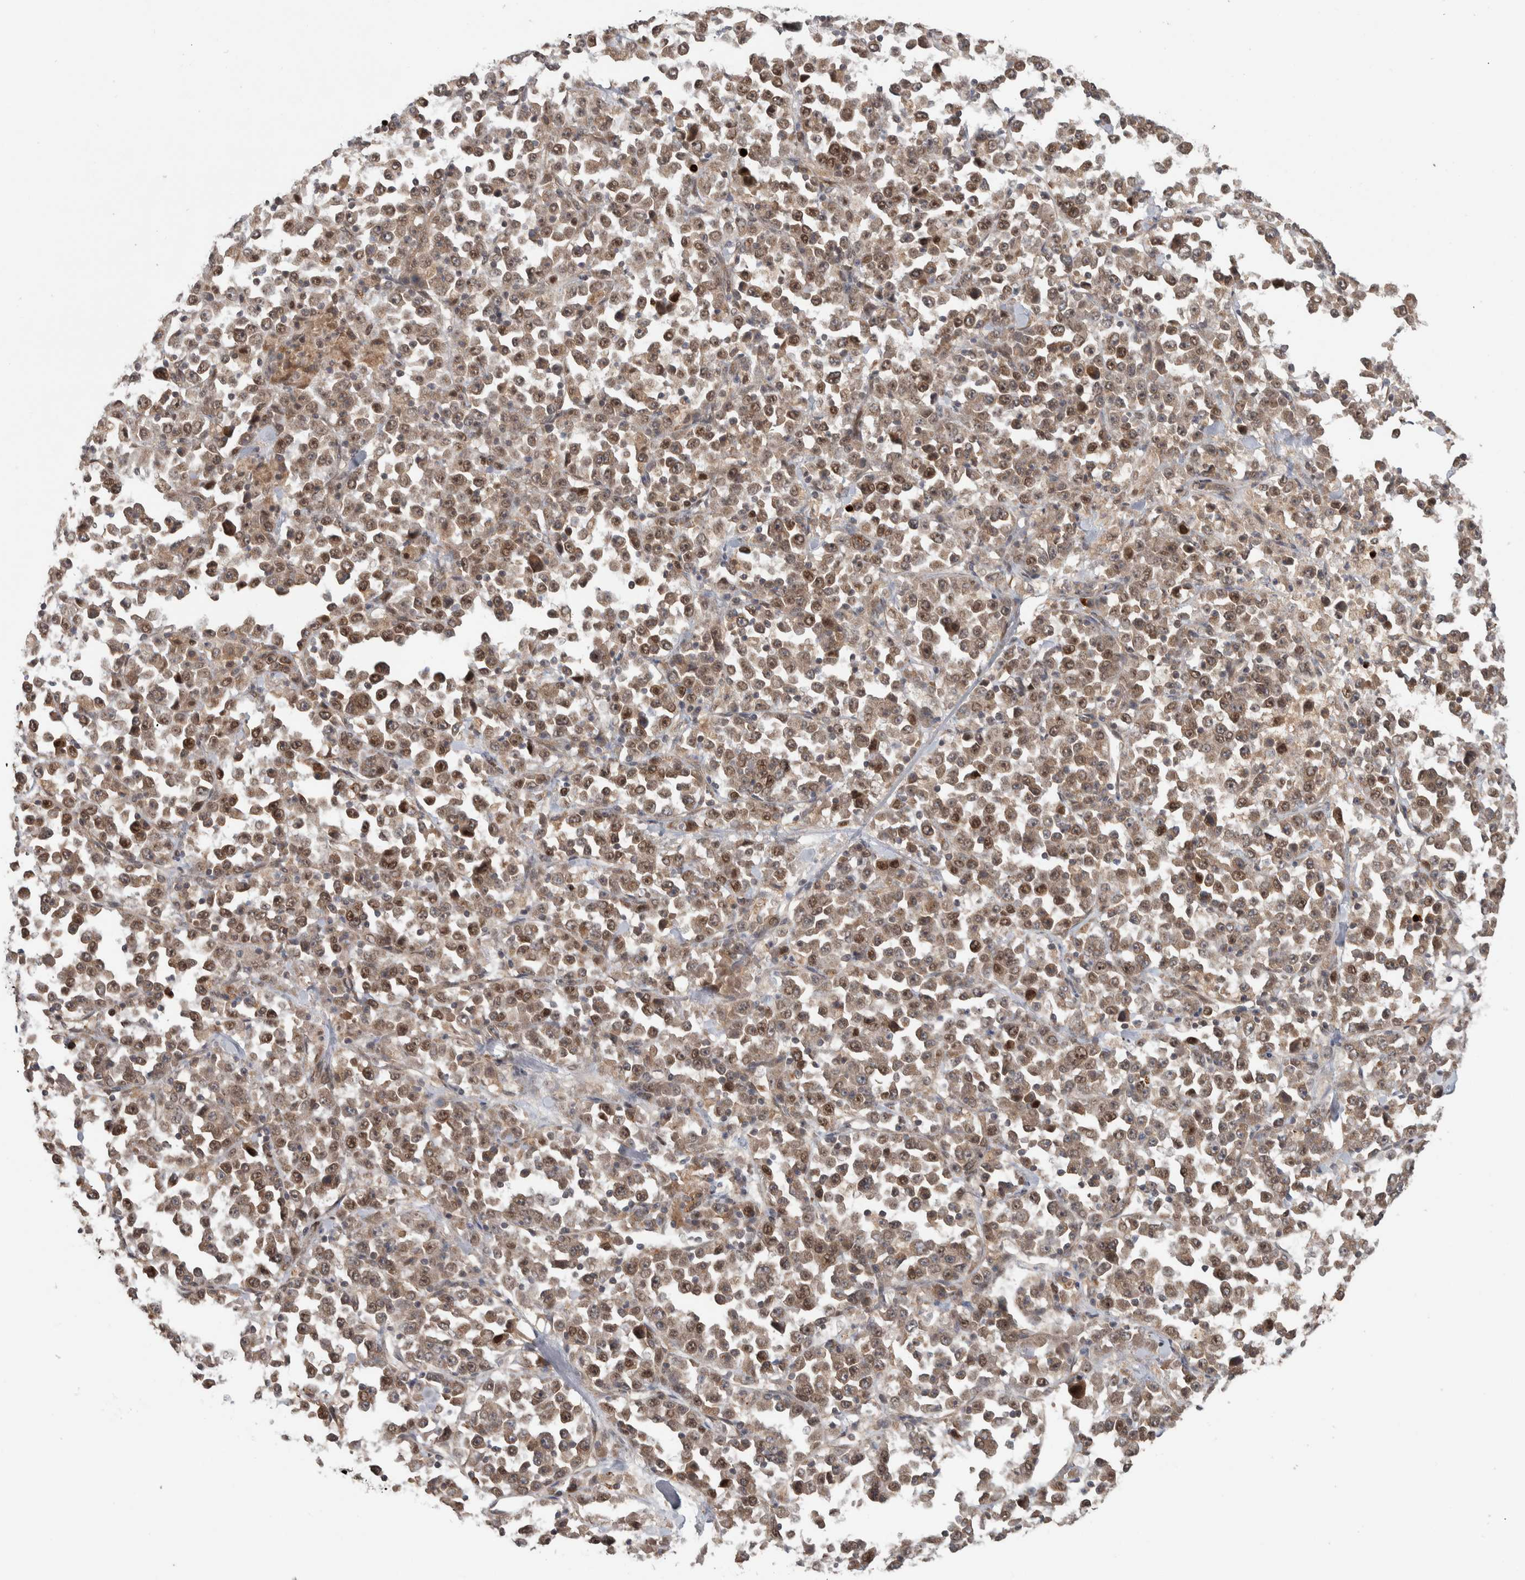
{"staining": {"intensity": "weak", "quantity": ">75%", "location": "cytoplasmic/membranous,nuclear"}, "tissue": "stomach cancer", "cell_type": "Tumor cells", "image_type": "cancer", "snomed": [{"axis": "morphology", "description": "Normal tissue, NOS"}, {"axis": "morphology", "description": "Adenocarcinoma, NOS"}, {"axis": "topography", "description": "Stomach, upper"}, {"axis": "topography", "description": "Stomach"}], "caption": "An image of adenocarcinoma (stomach) stained for a protein demonstrates weak cytoplasmic/membranous and nuclear brown staining in tumor cells.", "gene": "RPS6KA4", "patient": {"sex": "male", "age": 59}}